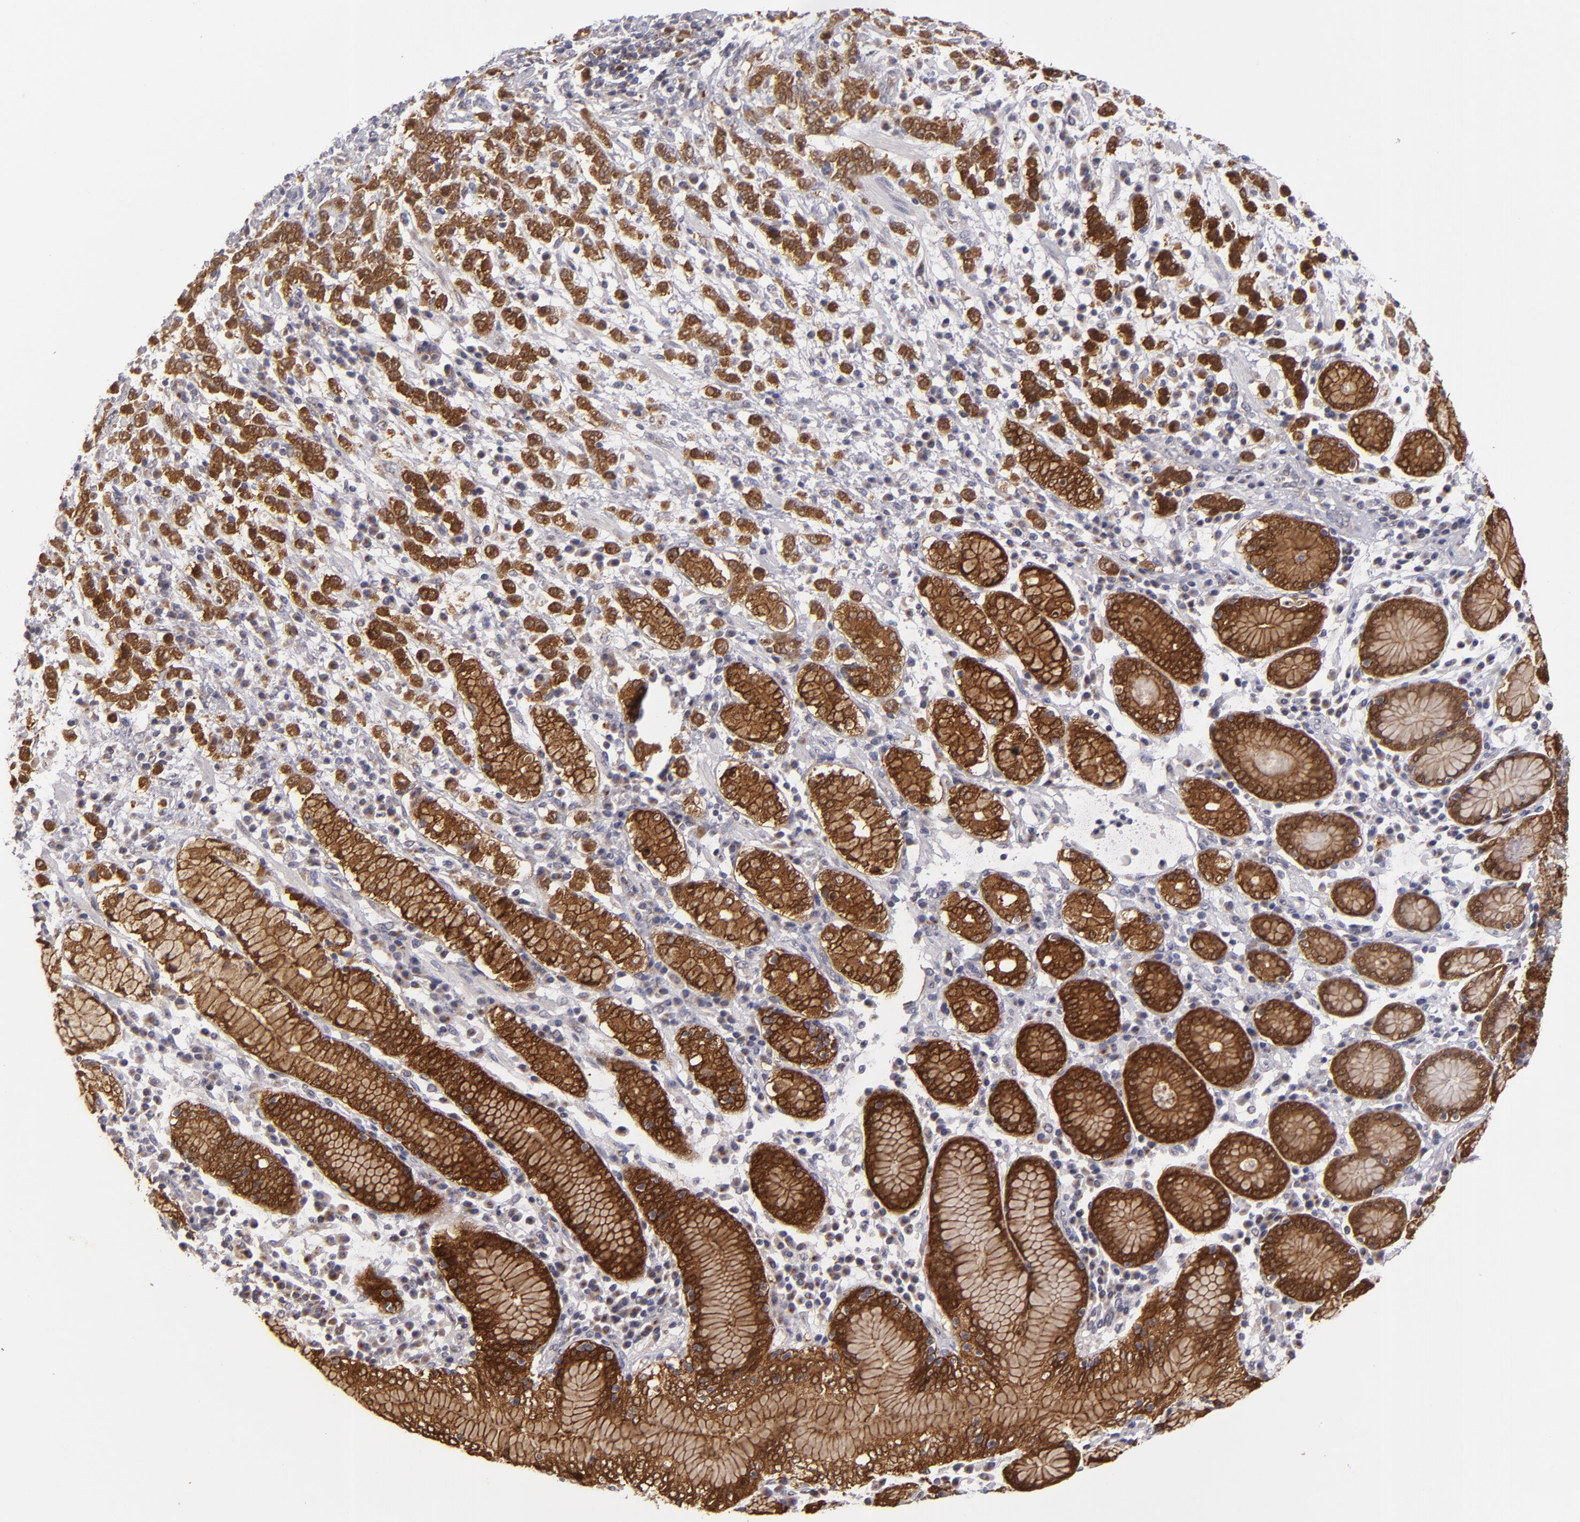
{"staining": {"intensity": "strong", "quantity": ">75%", "location": "cytoplasmic/membranous"}, "tissue": "stomach cancer", "cell_type": "Tumor cells", "image_type": "cancer", "snomed": [{"axis": "morphology", "description": "Adenocarcinoma, NOS"}, {"axis": "topography", "description": "Stomach, lower"}], "caption": "Approximately >75% of tumor cells in human stomach adenocarcinoma exhibit strong cytoplasmic/membranous protein expression as visualized by brown immunohistochemical staining.", "gene": "SH2D4A", "patient": {"sex": "male", "age": 88}}